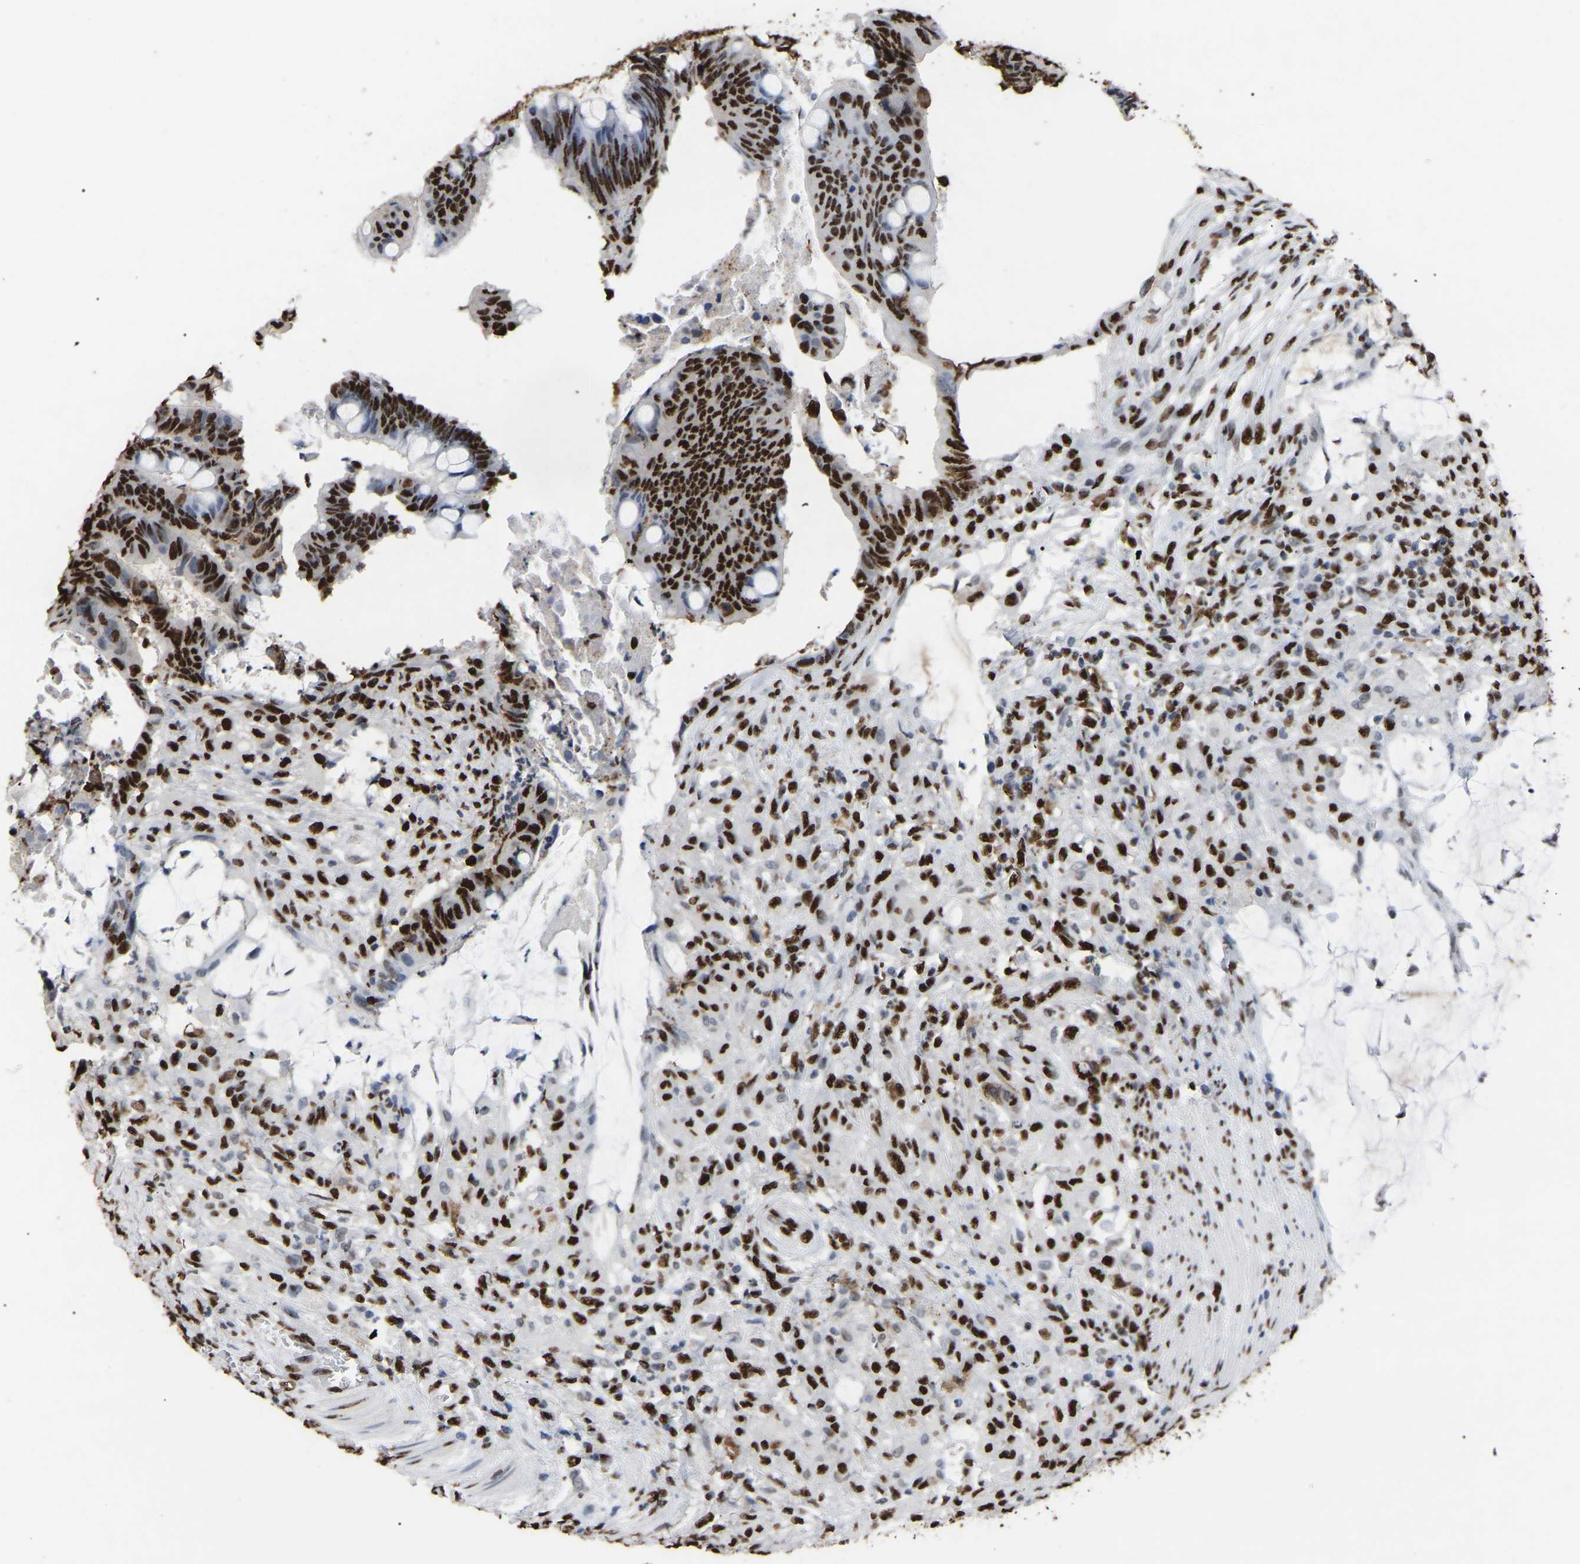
{"staining": {"intensity": "strong", "quantity": ">75%", "location": "nuclear"}, "tissue": "colorectal cancer", "cell_type": "Tumor cells", "image_type": "cancer", "snomed": [{"axis": "morphology", "description": "Normal tissue, NOS"}, {"axis": "morphology", "description": "Adenocarcinoma, NOS"}, {"axis": "topography", "description": "Rectum"}, {"axis": "topography", "description": "Peripheral nerve tissue"}], "caption": "Immunohistochemistry (IHC) staining of colorectal cancer, which displays high levels of strong nuclear staining in about >75% of tumor cells indicating strong nuclear protein staining. The staining was performed using DAB (brown) for protein detection and nuclei were counterstained in hematoxylin (blue).", "gene": "RBL2", "patient": {"sex": "male", "age": 92}}